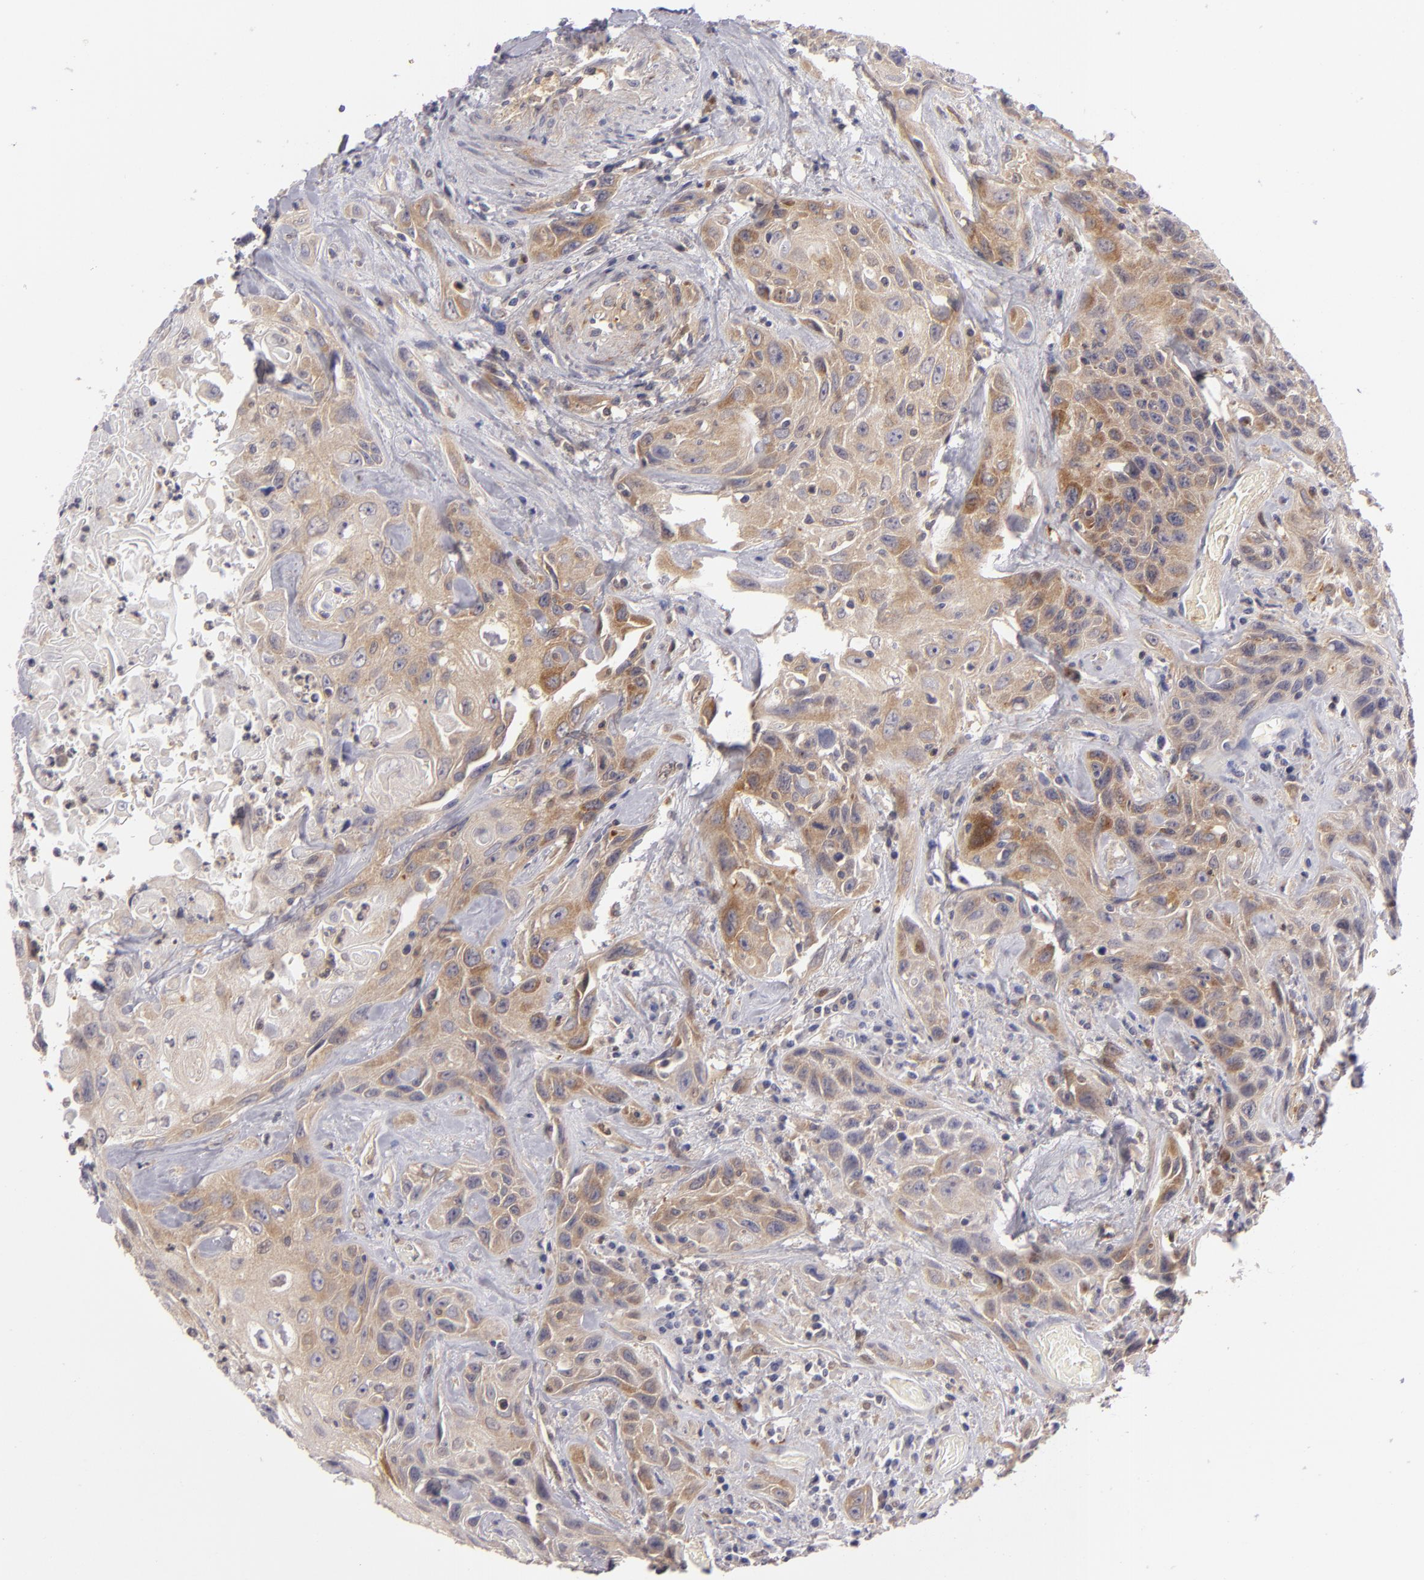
{"staining": {"intensity": "moderate", "quantity": ">75%", "location": "cytoplasmic/membranous"}, "tissue": "urothelial cancer", "cell_type": "Tumor cells", "image_type": "cancer", "snomed": [{"axis": "morphology", "description": "Urothelial carcinoma, High grade"}, {"axis": "topography", "description": "Urinary bladder"}], "caption": "A brown stain labels moderate cytoplasmic/membranous positivity of a protein in high-grade urothelial carcinoma tumor cells.", "gene": "MMP10", "patient": {"sex": "female", "age": 84}}